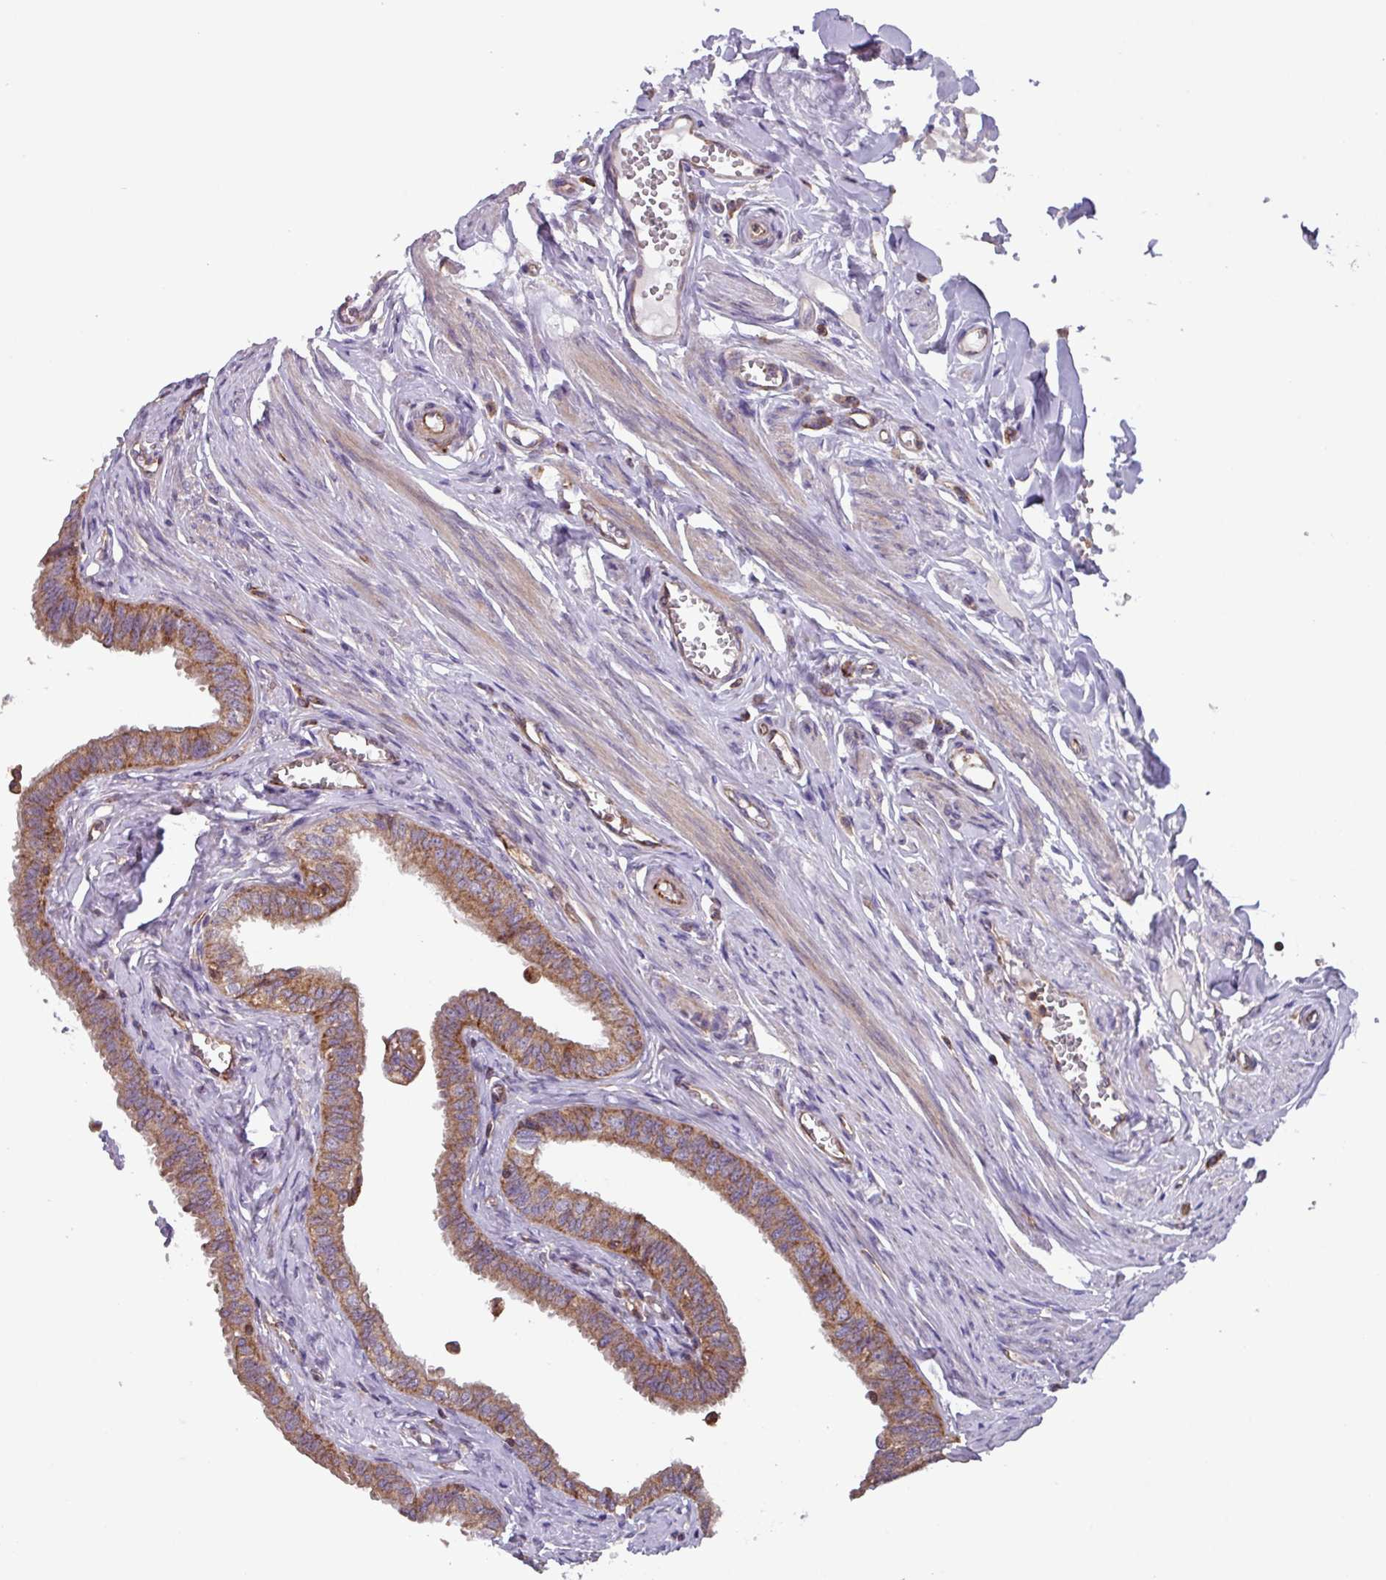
{"staining": {"intensity": "moderate", "quantity": ">75%", "location": "cytoplasmic/membranous"}, "tissue": "fallopian tube", "cell_type": "Glandular cells", "image_type": "normal", "snomed": [{"axis": "morphology", "description": "Normal tissue, NOS"}, {"axis": "morphology", "description": "Carcinoma, NOS"}, {"axis": "topography", "description": "Fallopian tube"}, {"axis": "topography", "description": "Ovary"}], "caption": "DAB immunohistochemical staining of unremarkable human fallopian tube demonstrates moderate cytoplasmic/membranous protein staining in approximately >75% of glandular cells.", "gene": "PLEKHD1", "patient": {"sex": "female", "age": 59}}